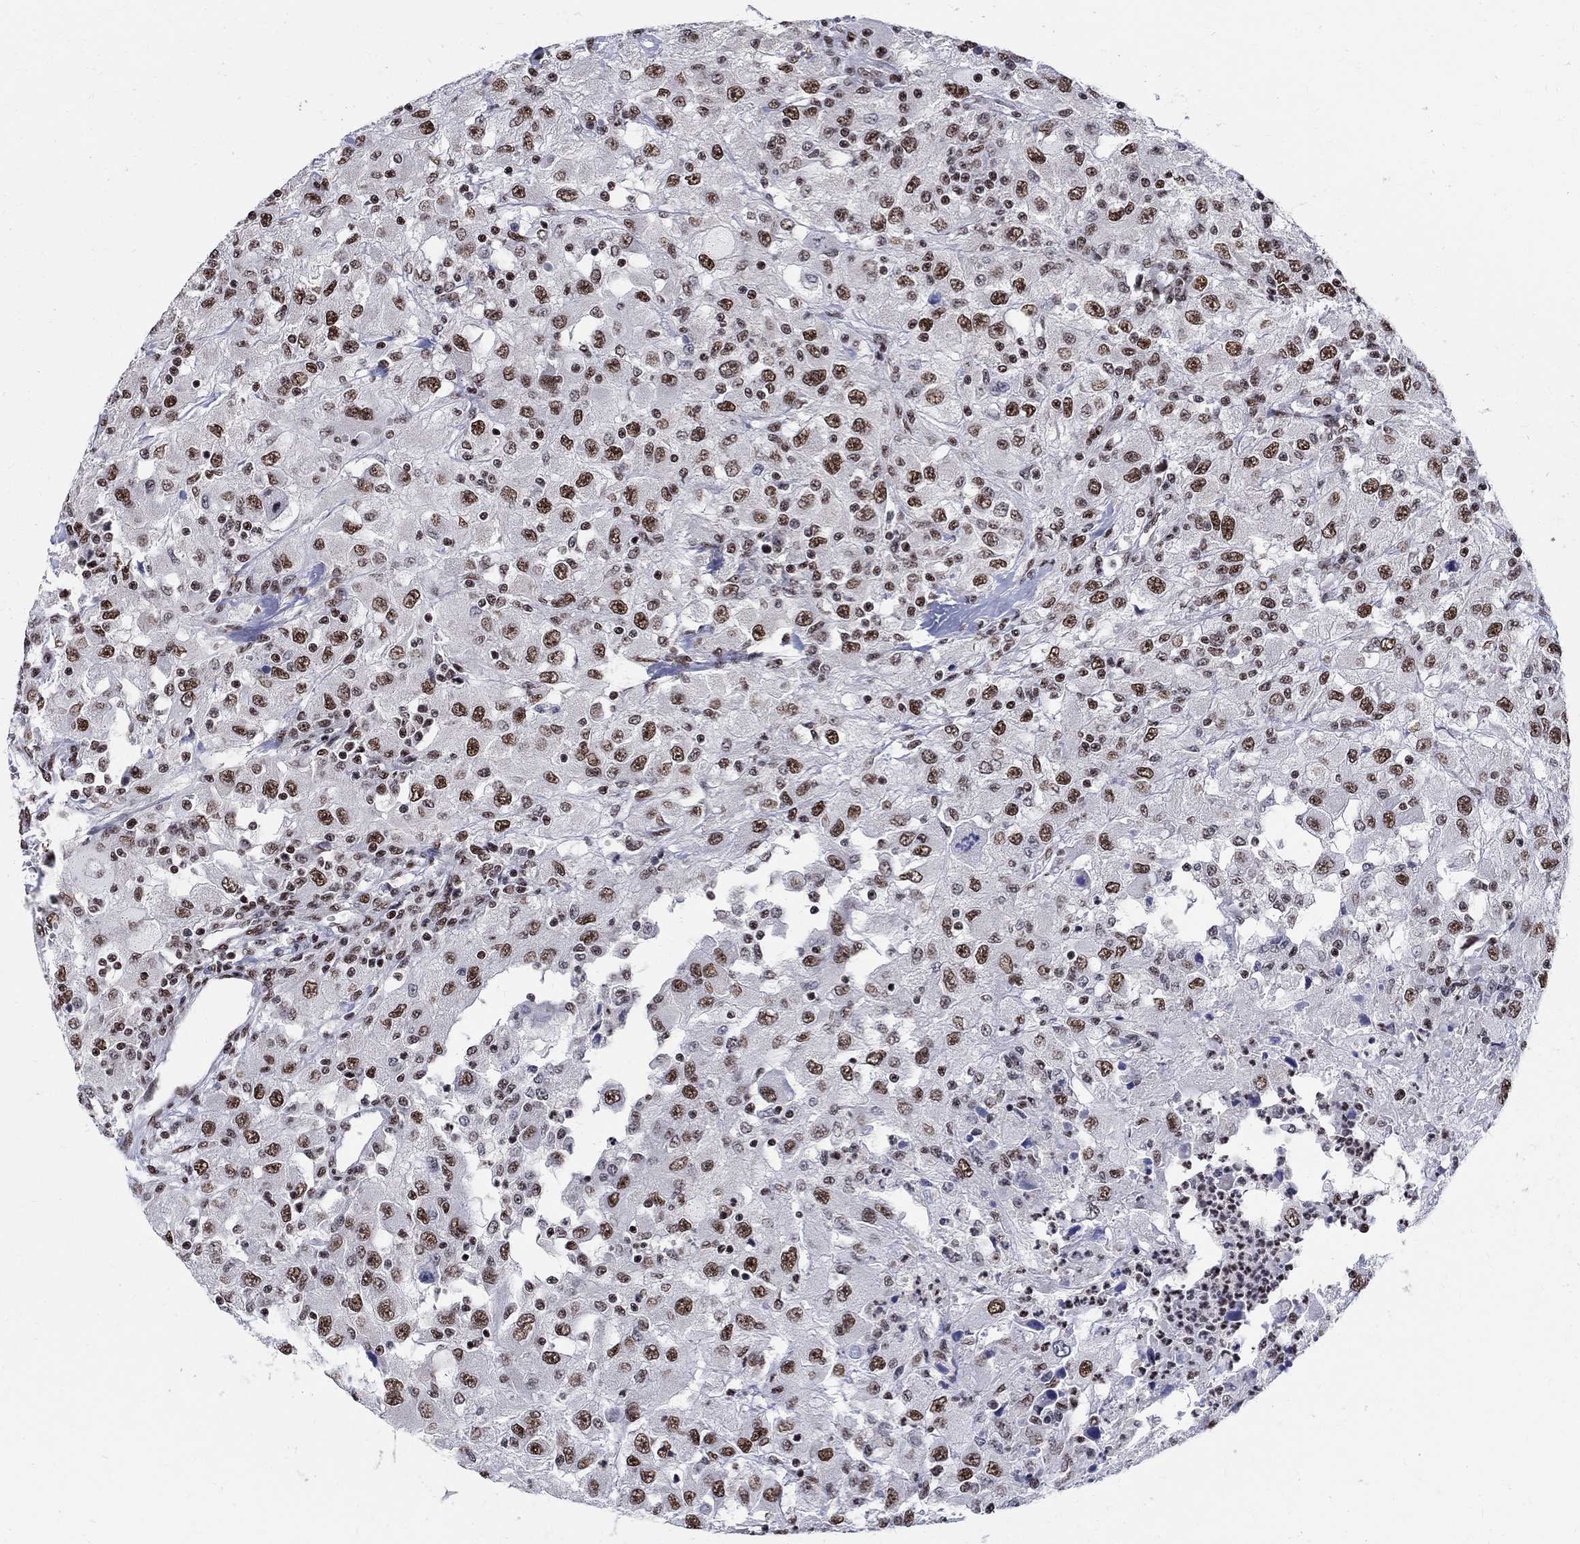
{"staining": {"intensity": "moderate", "quantity": ">75%", "location": "nuclear"}, "tissue": "renal cancer", "cell_type": "Tumor cells", "image_type": "cancer", "snomed": [{"axis": "morphology", "description": "Adenocarcinoma, NOS"}, {"axis": "topography", "description": "Kidney"}], "caption": "A photomicrograph showing moderate nuclear staining in approximately >75% of tumor cells in adenocarcinoma (renal), as visualized by brown immunohistochemical staining.", "gene": "FBXO16", "patient": {"sex": "female", "age": 67}}